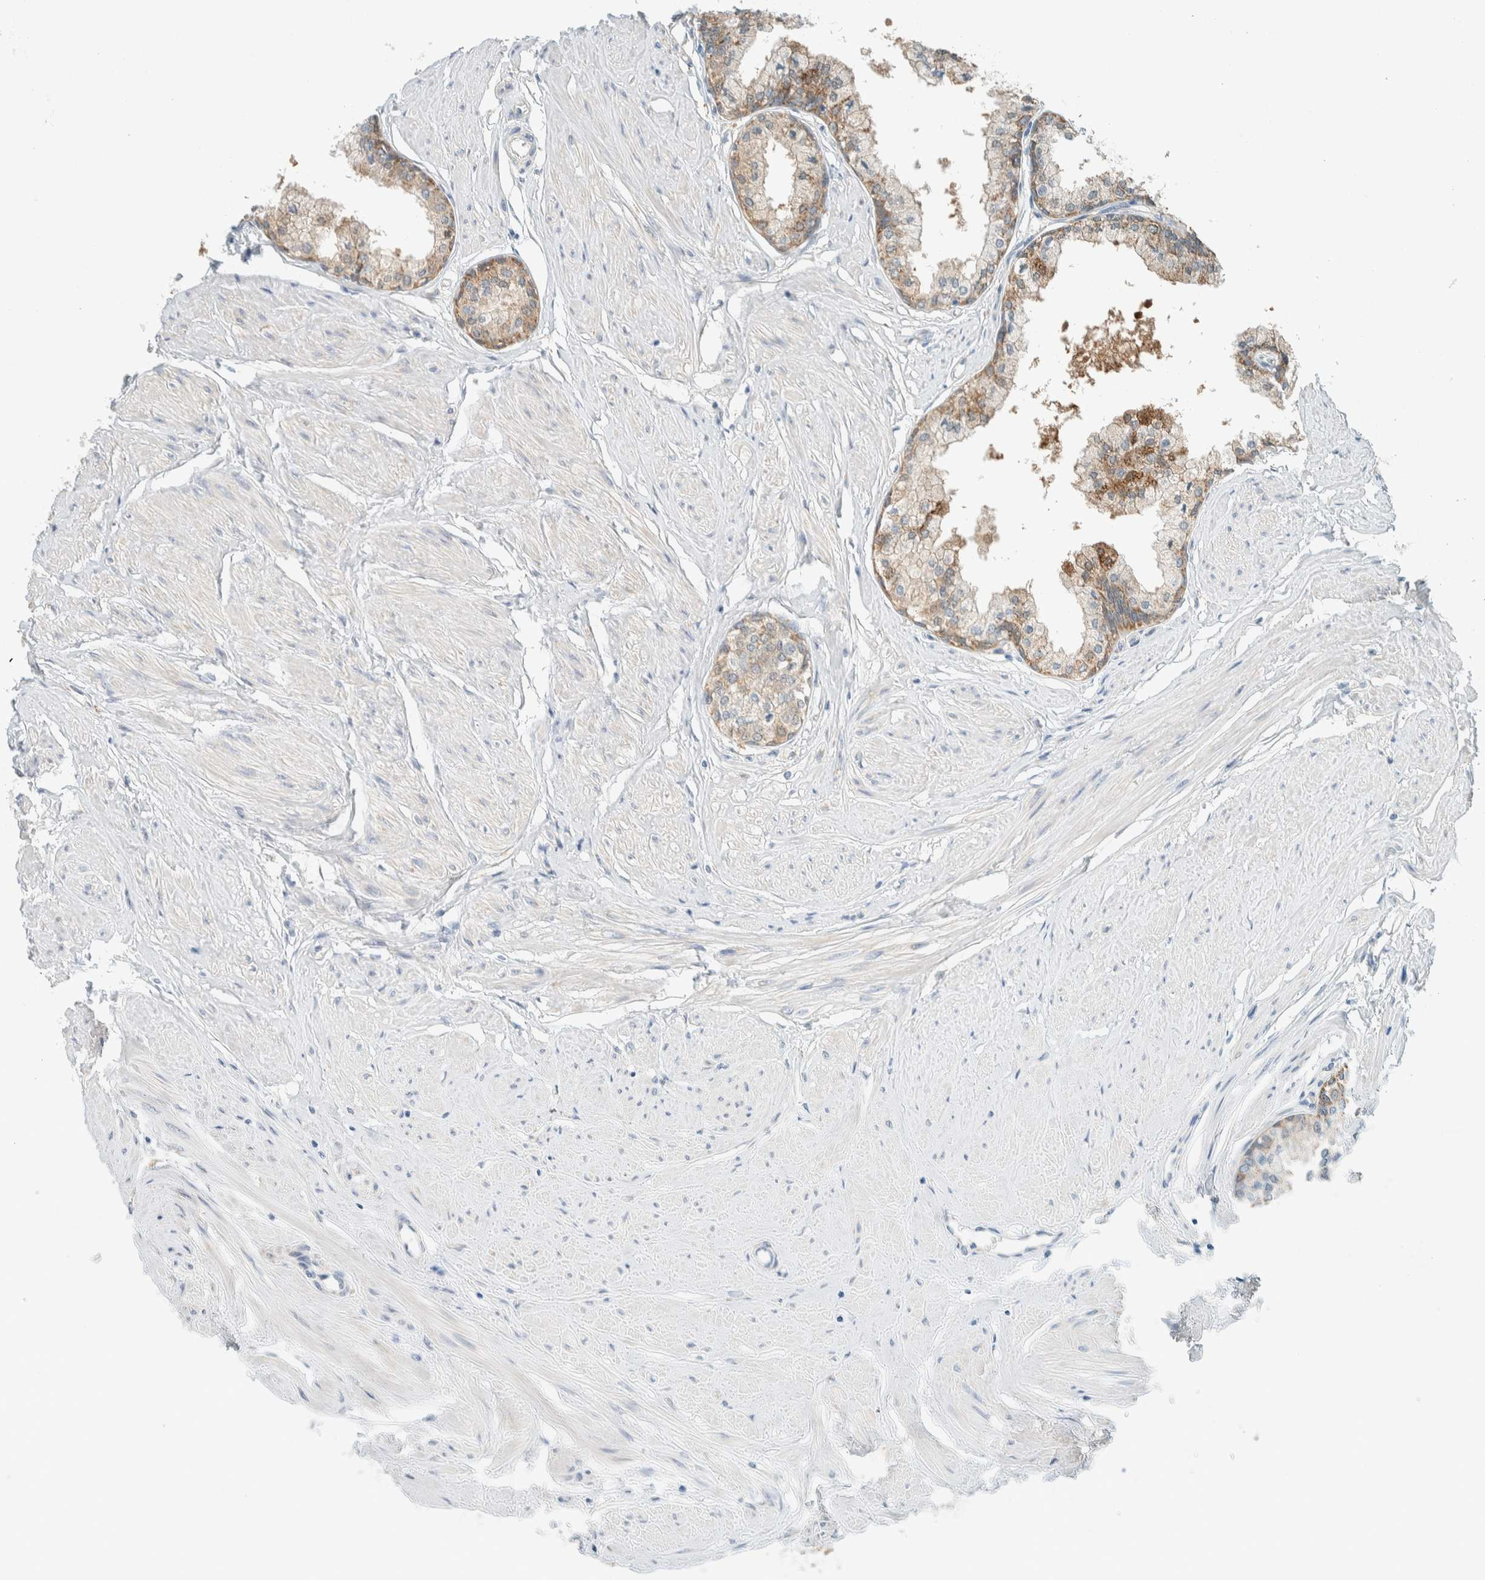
{"staining": {"intensity": "moderate", "quantity": "25%-75%", "location": "cytoplasmic/membranous"}, "tissue": "seminal vesicle", "cell_type": "Glandular cells", "image_type": "normal", "snomed": [{"axis": "morphology", "description": "Normal tissue, NOS"}, {"axis": "topography", "description": "Prostate"}, {"axis": "topography", "description": "Seminal veicle"}], "caption": "Moderate cytoplasmic/membranous protein positivity is present in about 25%-75% of glandular cells in seminal vesicle.", "gene": "ALDH7A1", "patient": {"sex": "male", "age": 60}}